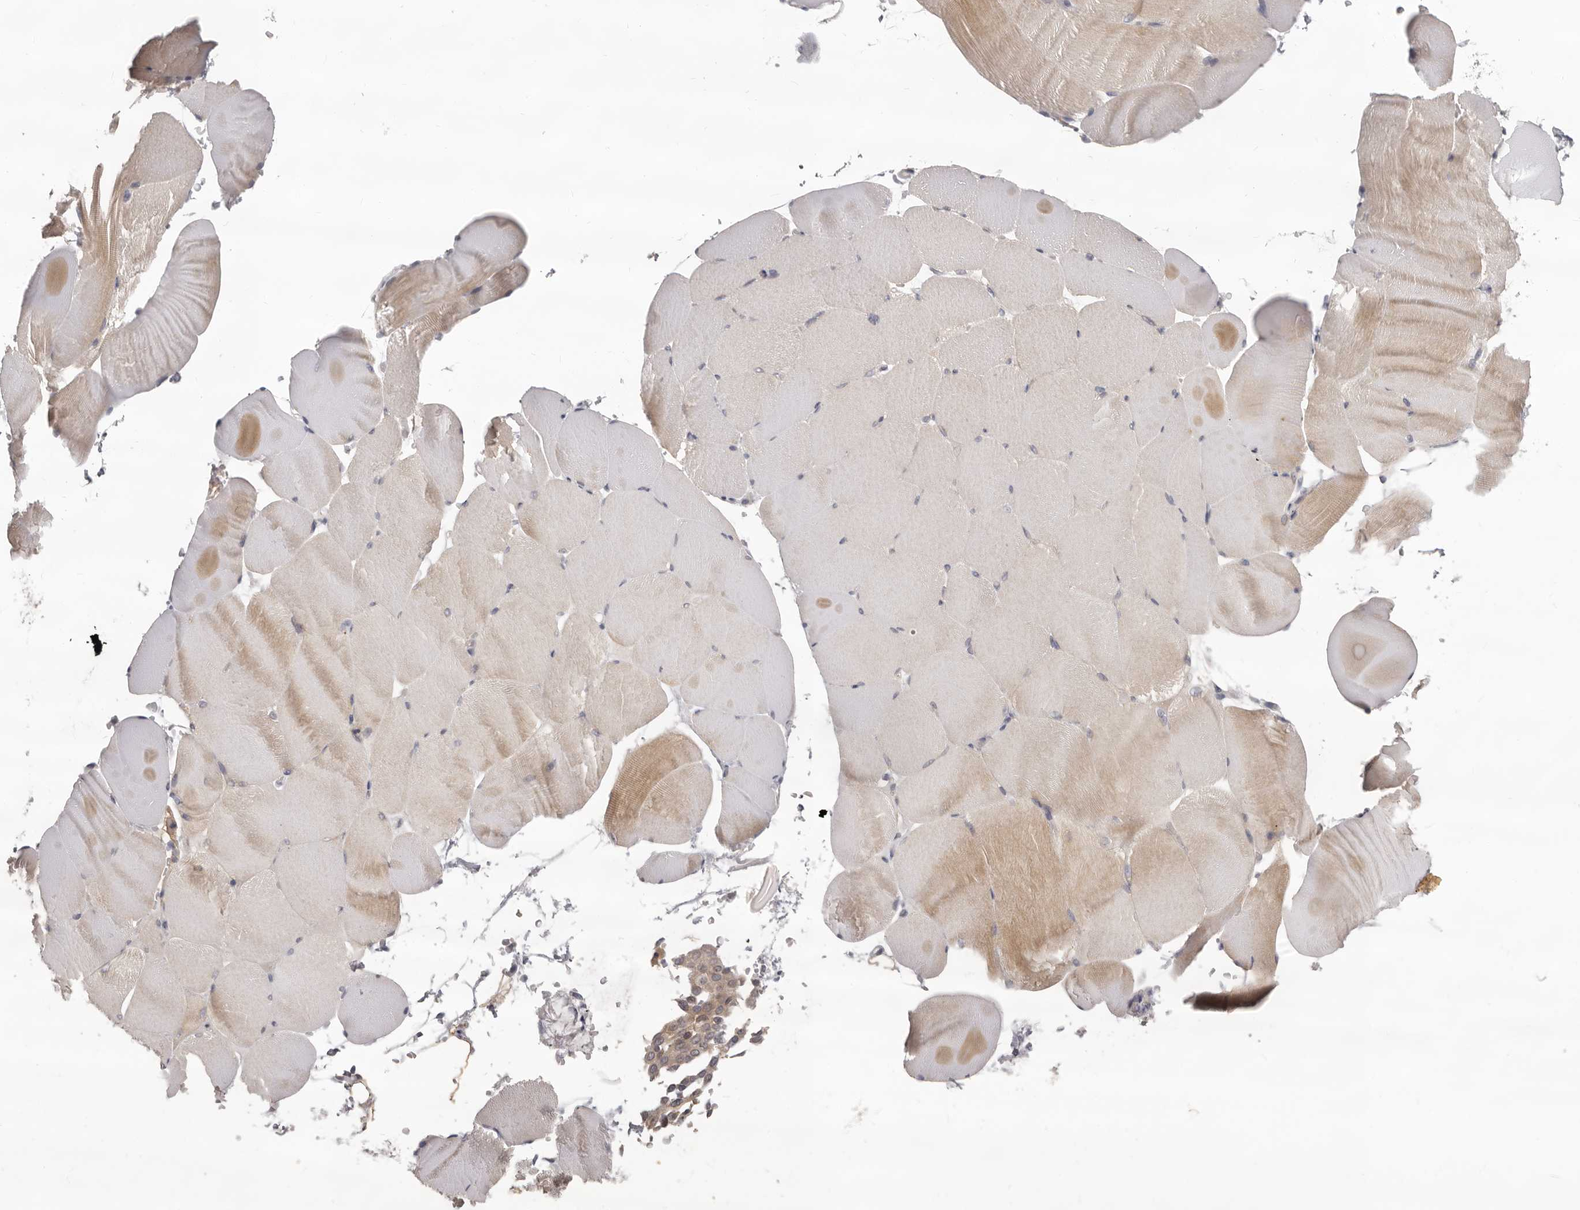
{"staining": {"intensity": "weak", "quantity": "25%-75%", "location": "cytoplasmic/membranous"}, "tissue": "skeletal muscle", "cell_type": "Myocytes", "image_type": "normal", "snomed": [{"axis": "morphology", "description": "Normal tissue, NOS"}, {"axis": "topography", "description": "Skeletal muscle"}, {"axis": "topography", "description": "Parathyroid gland"}], "caption": "A brown stain labels weak cytoplasmic/membranous expression of a protein in myocytes of benign human skeletal muscle. The protein of interest is shown in brown color, while the nuclei are stained blue.", "gene": "HINT3", "patient": {"sex": "female", "age": 37}}